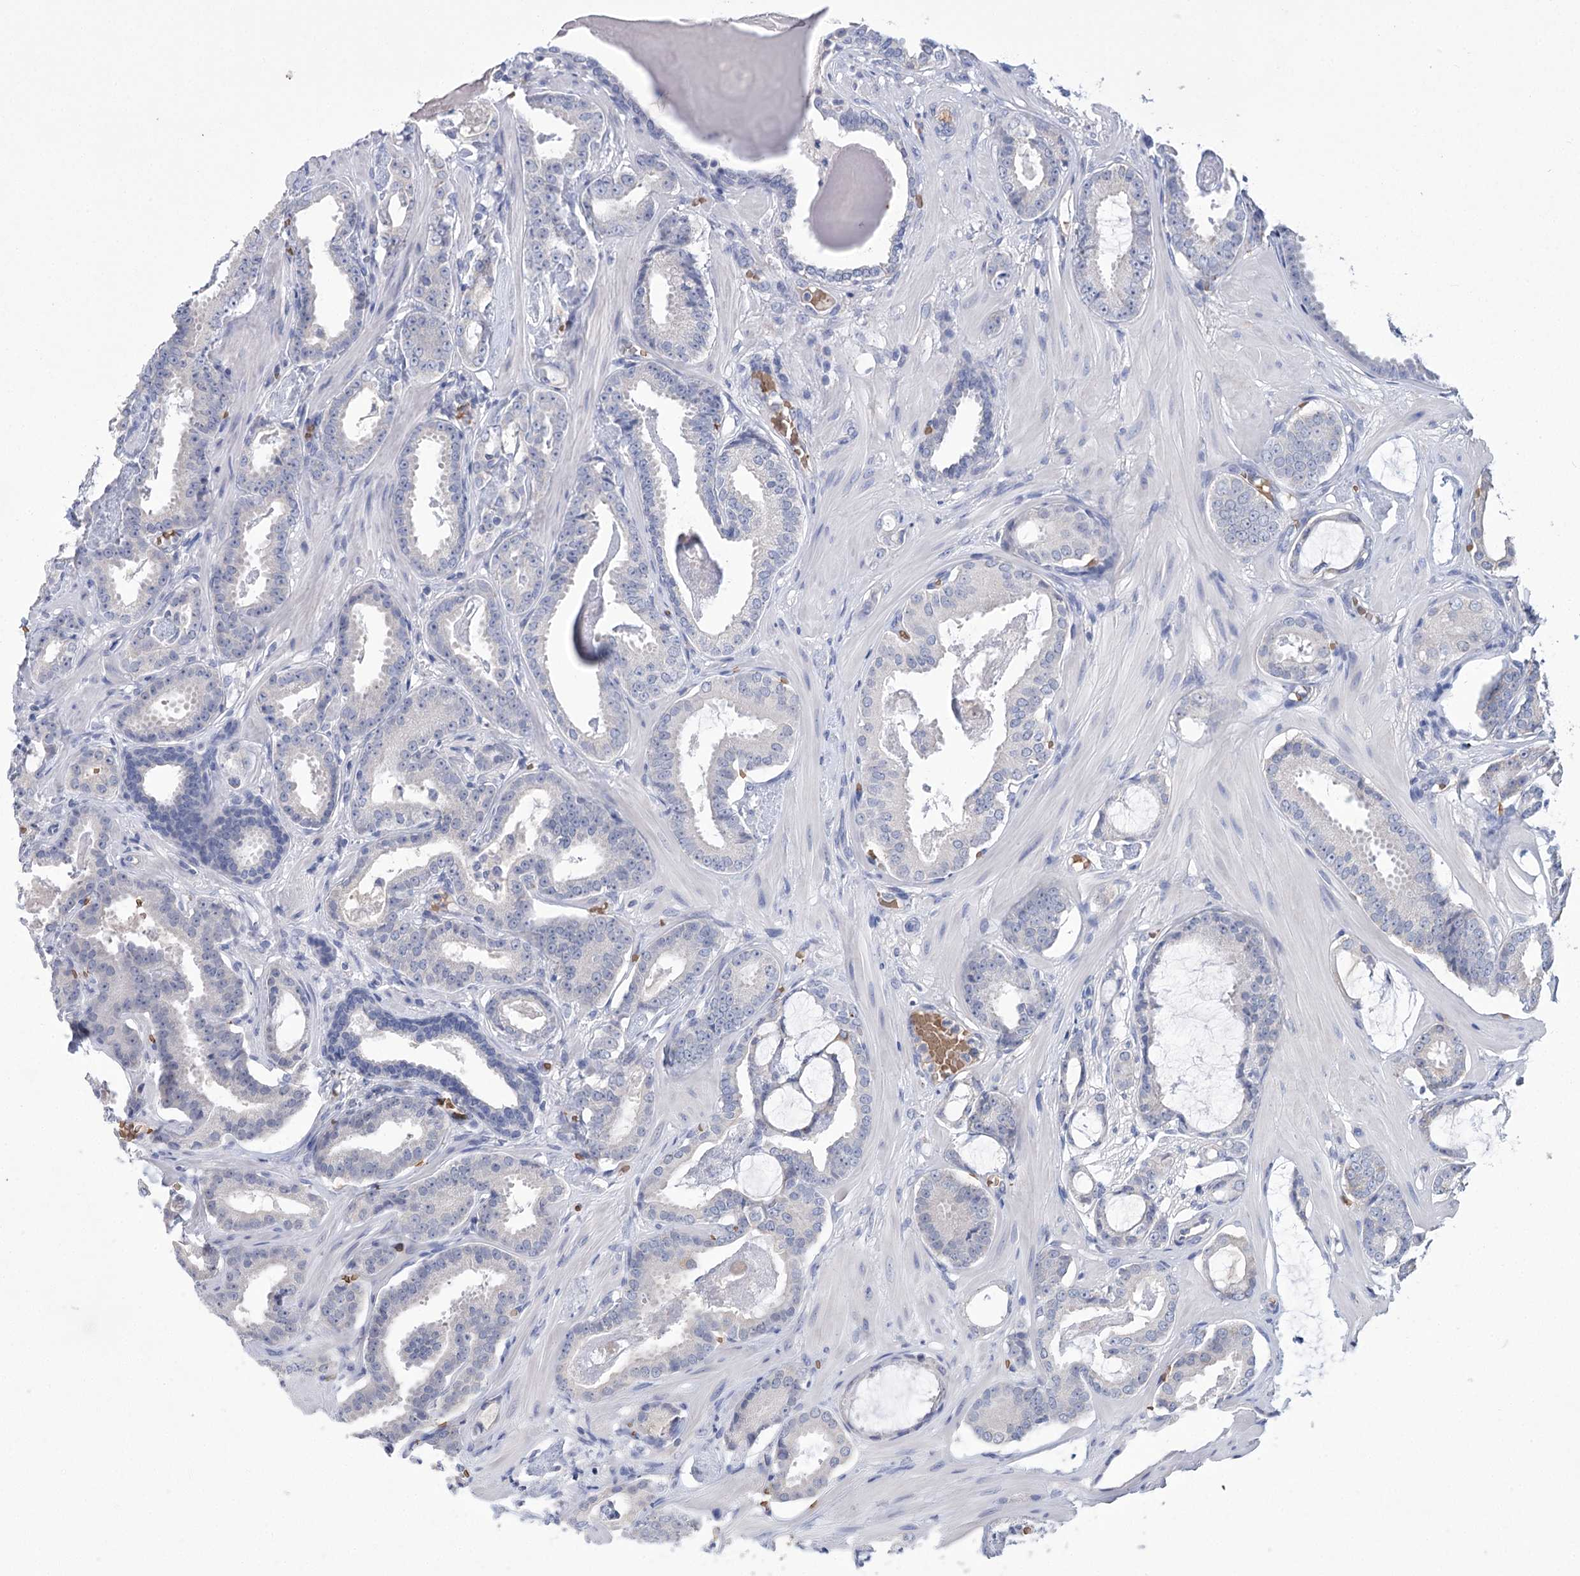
{"staining": {"intensity": "negative", "quantity": "none", "location": "none"}, "tissue": "prostate cancer", "cell_type": "Tumor cells", "image_type": "cancer", "snomed": [{"axis": "morphology", "description": "Adenocarcinoma, Low grade"}, {"axis": "topography", "description": "Prostate"}], "caption": "This is an immunohistochemistry (IHC) photomicrograph of adenocarcinoma (low-grade) (prostate). There is no staining in tumor cells.", "gene": "HBA1", "patient": {"sex": "male", "age": 53}}